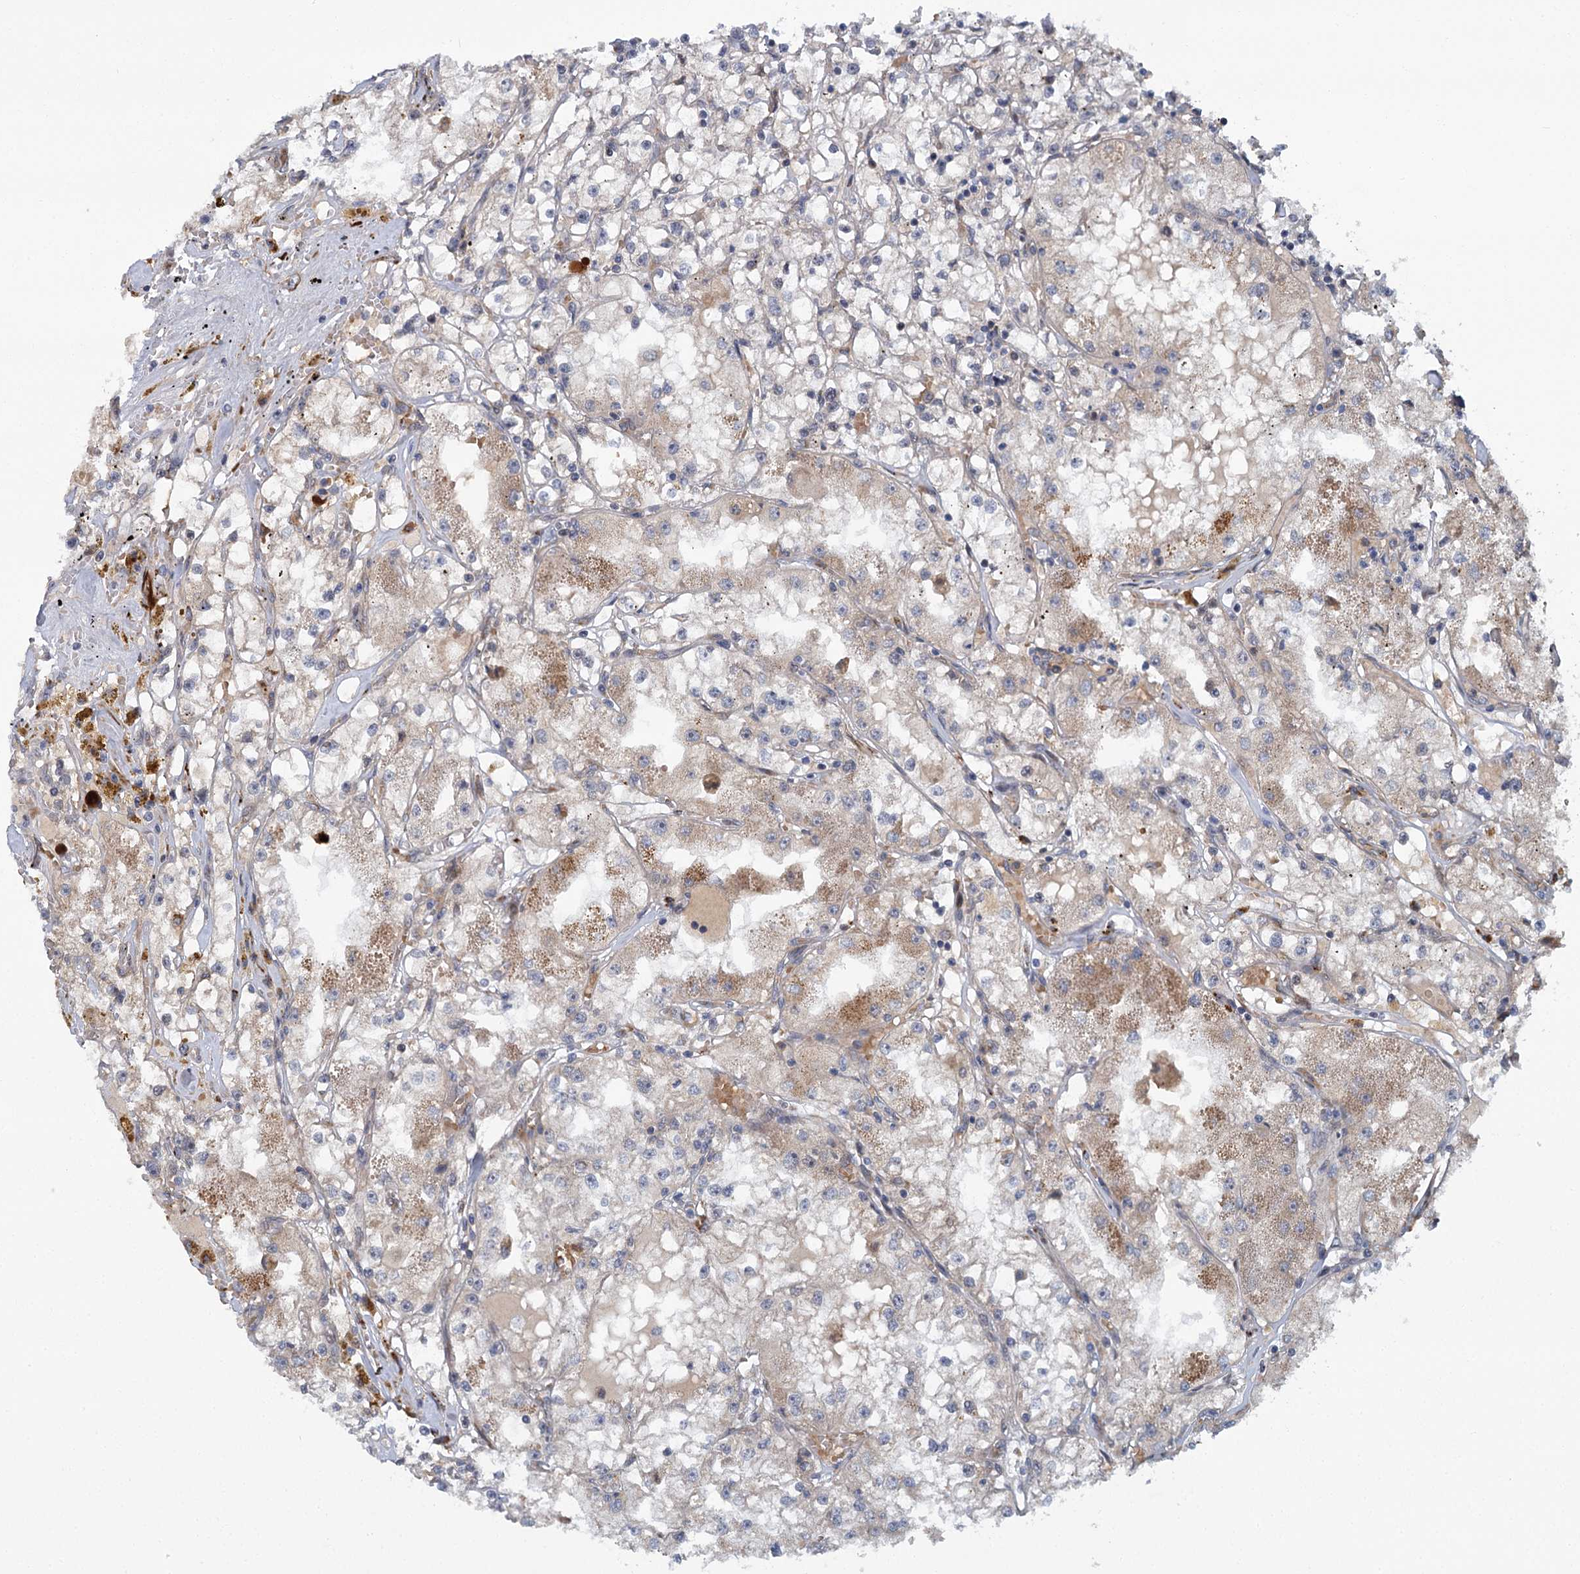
{"staining": {"intensity": "moderate", "quantity": "<25%", "location": "cytoplasmic/membranous"}, "tissue": "renal cancer", "cell_type": "Tumor cells", "image_type": "cancer", "snomed": [{"axis": "morphology", "description": "Adenocarcinoma, NOS"}, {"axis": "topography", "description": "Kidney"}], "caption": "Approximately <25% of tumor cells in renal adenocarcinoma show moderate cytoplasmic/membranous protein expression as visualized by brown immunohistochemical staining.", "gene": "APBA2", "patient": {"sex": "male", "age": 56}}